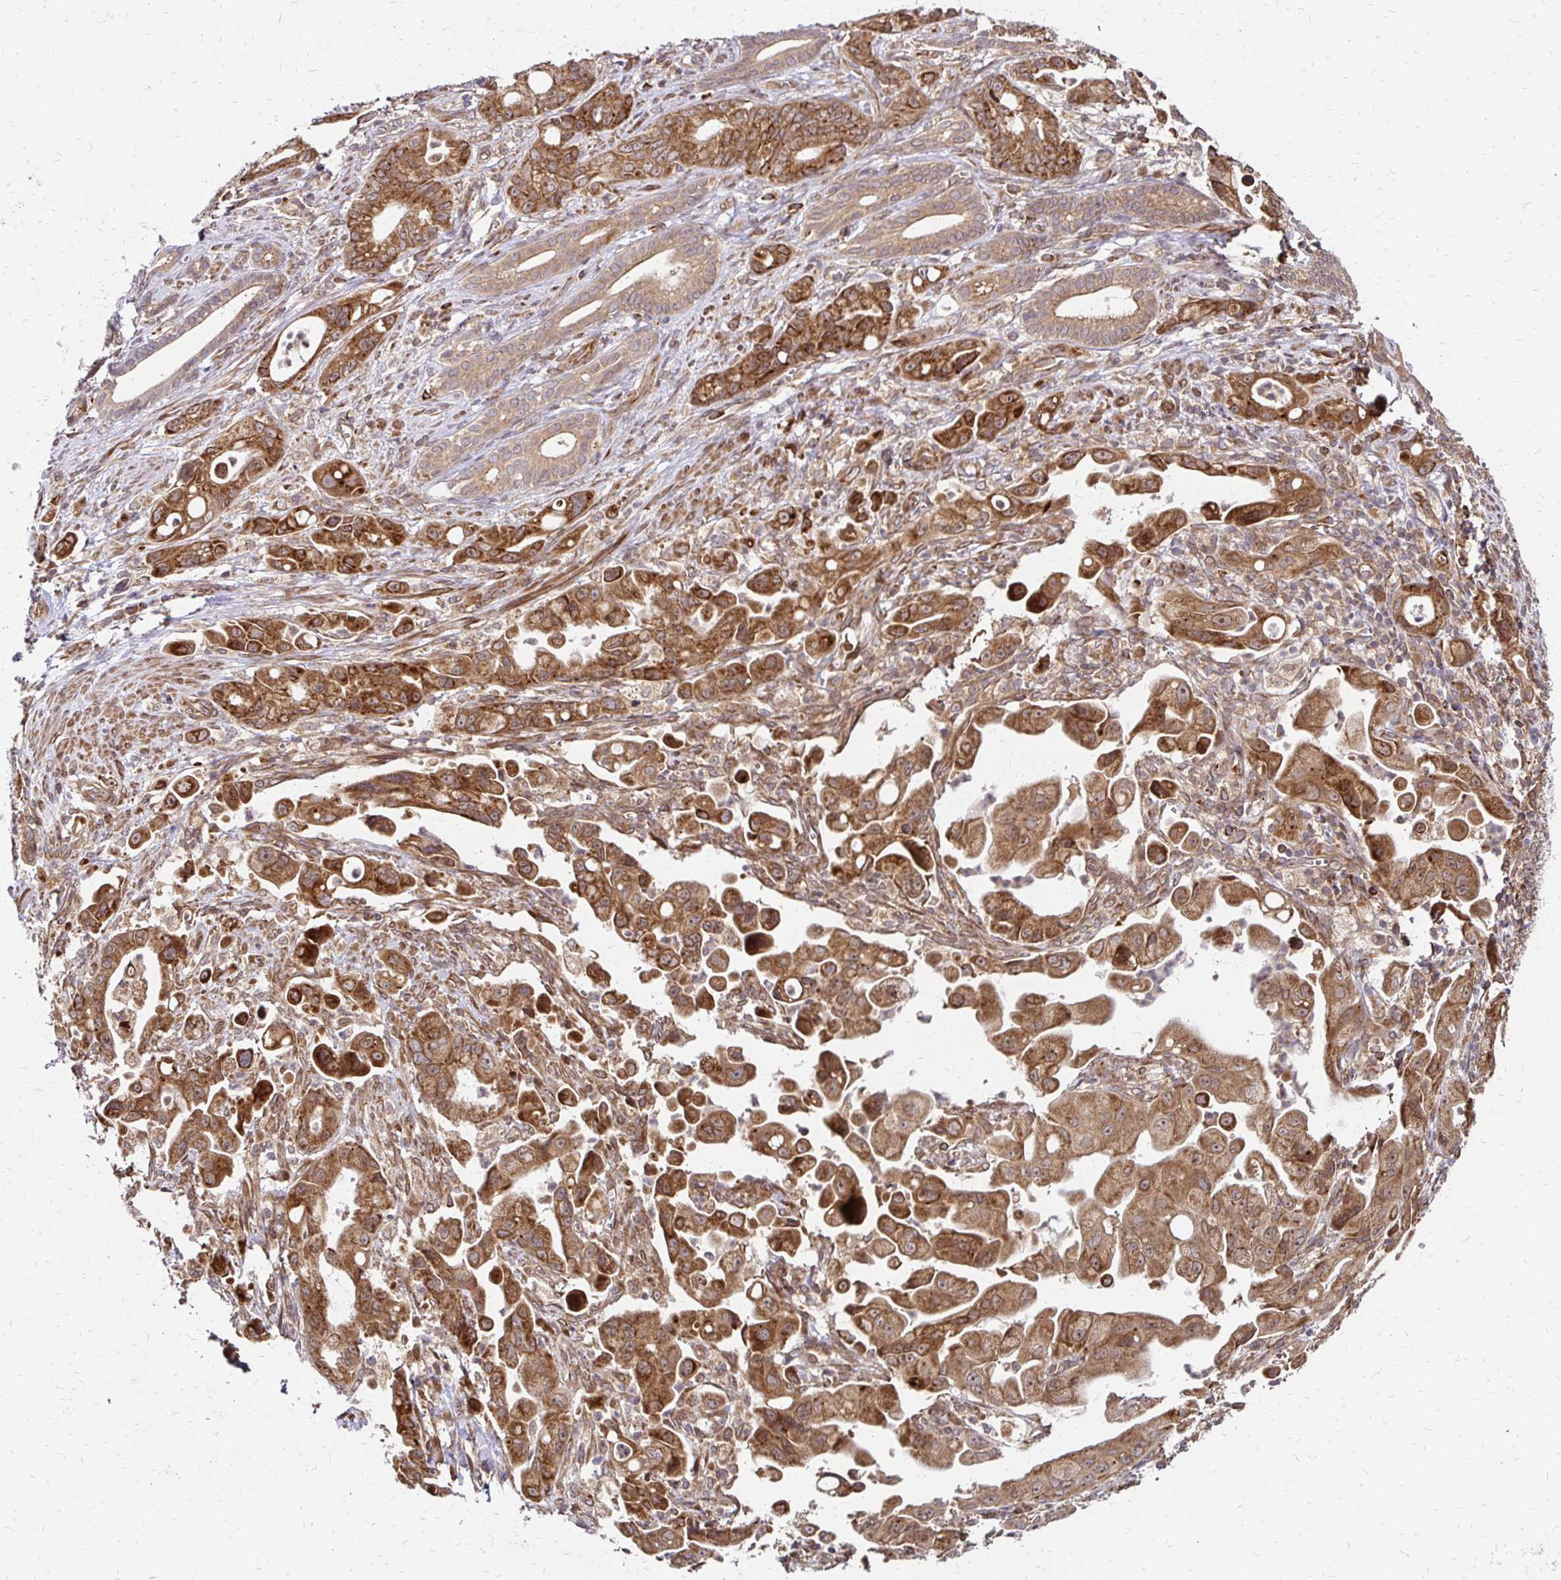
{"staining": {"intensity": "moderate", "quantity": ">75%", "location": "cytoplasmic/membranous"}, "tissue": "pancreatic cancer", "cell_type": "Tumor cells", "image_type": "cancer", "snomed": [{"axis": "morphology", "description": "Adenocarcinoma, NOS"}, {"axis": "topography", "description": "Pancreas"}], "caption": "IHC of pancreatic cancer (adenocarcinoma) exhibits medium levels of moderate cytoplasmic/membranous expression in about >75% of tumor cells.", "gene": "ZW10", "patient": {"sex": "male", "age": 68}}